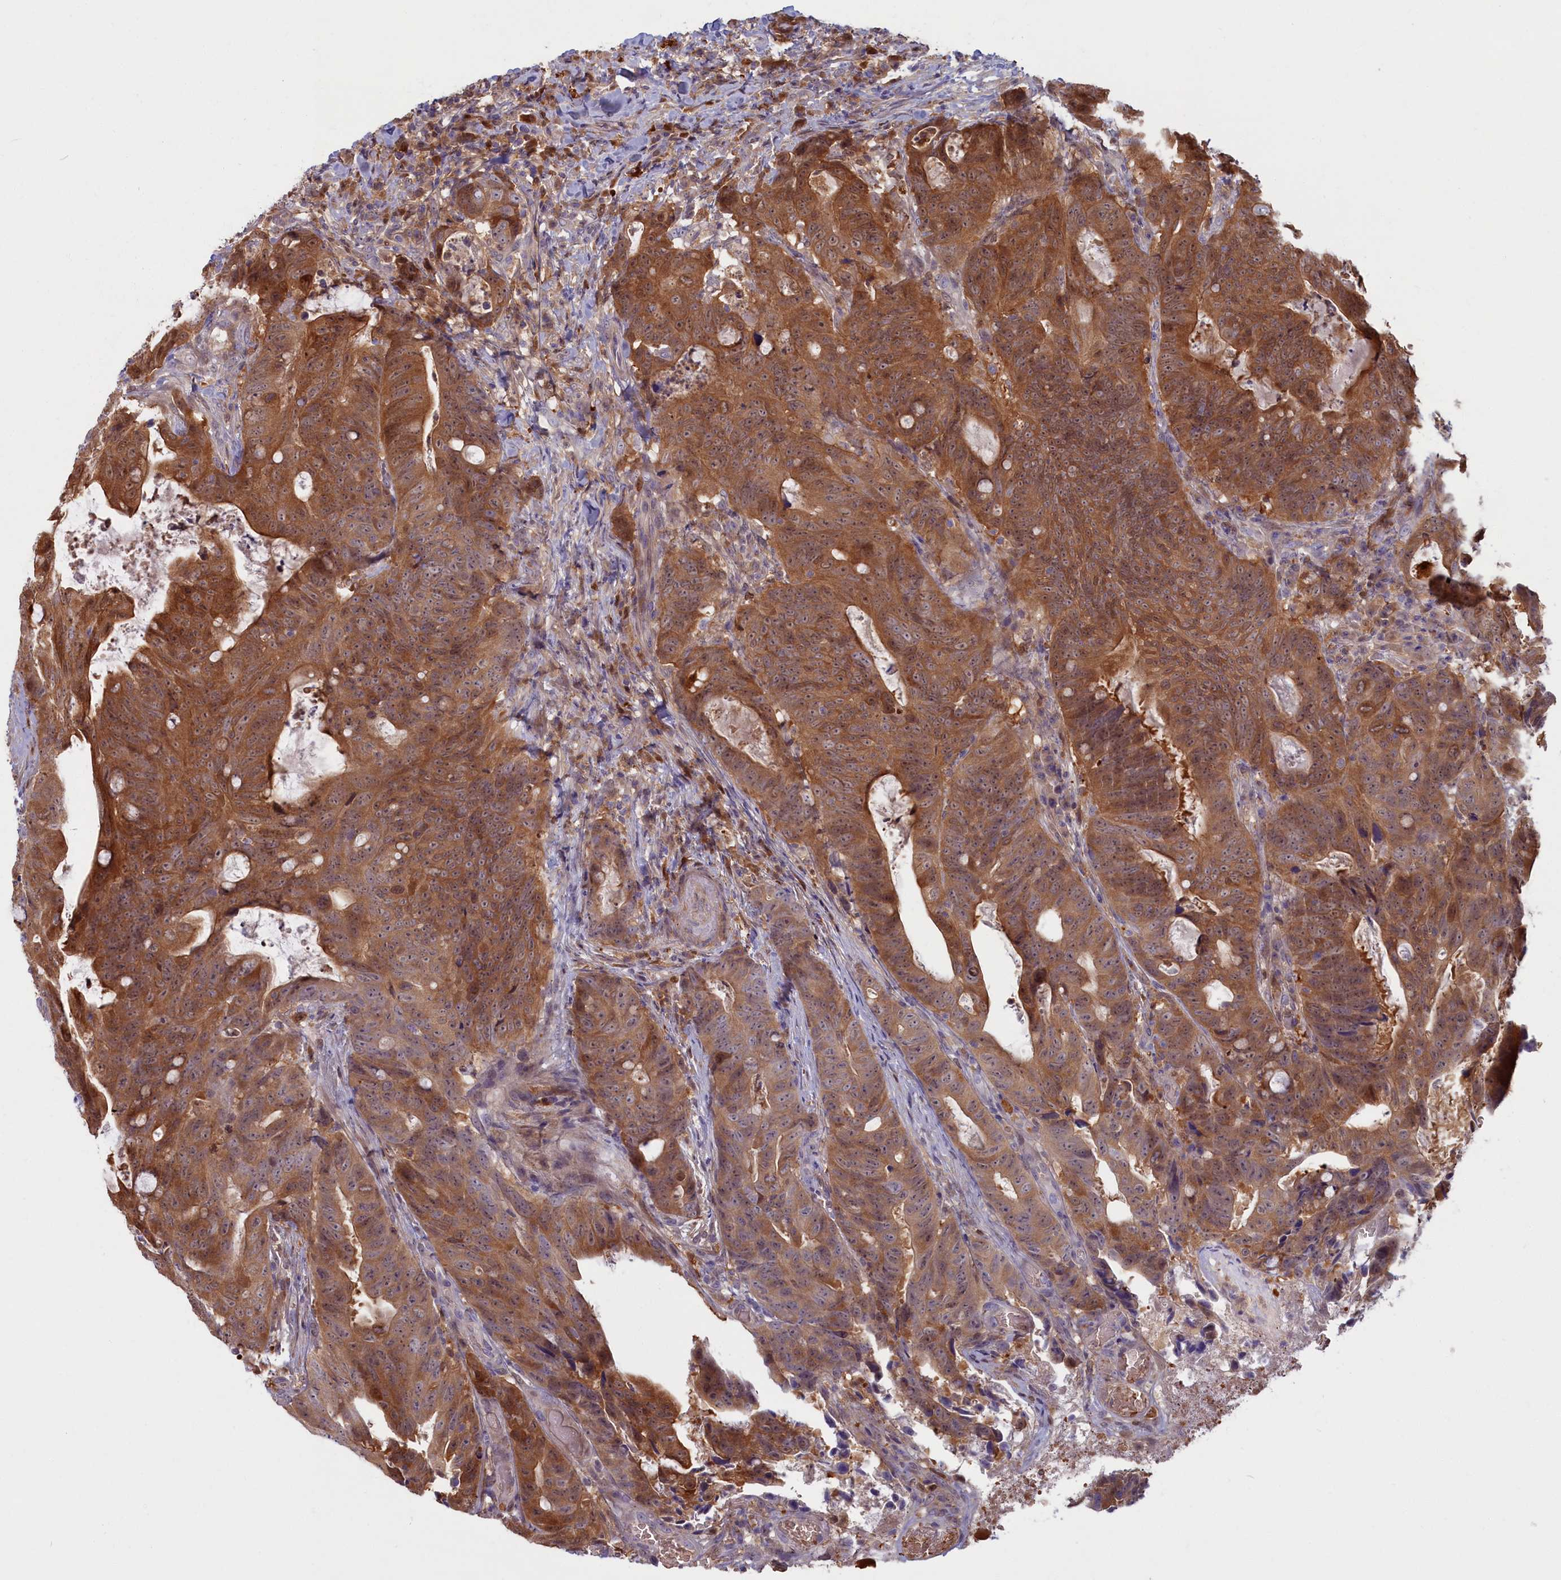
{"staining": {"intensity": "moderate", "quantity": ">75%", "location": "cytoplasmic/membranous"}, "tissue": "colorectal cancer", "cell_type": "Tumor cells", "image_type": "cancer", "snomed": [{"axis": "morphology", "description": "Adenocarcinoma, NOS"}, {"axis": "topography", "description": "Colon"}], "caption": "This micrograph demonstrates immunohistochemistry (IHC) staining of adenocarcinoma (colorectal), with medium moderate cytoplasmic/membranous expression in approximately >75% of tumor cells.", "gene": "BLVRB", "patient": {"sex": "female", "age": 82}}